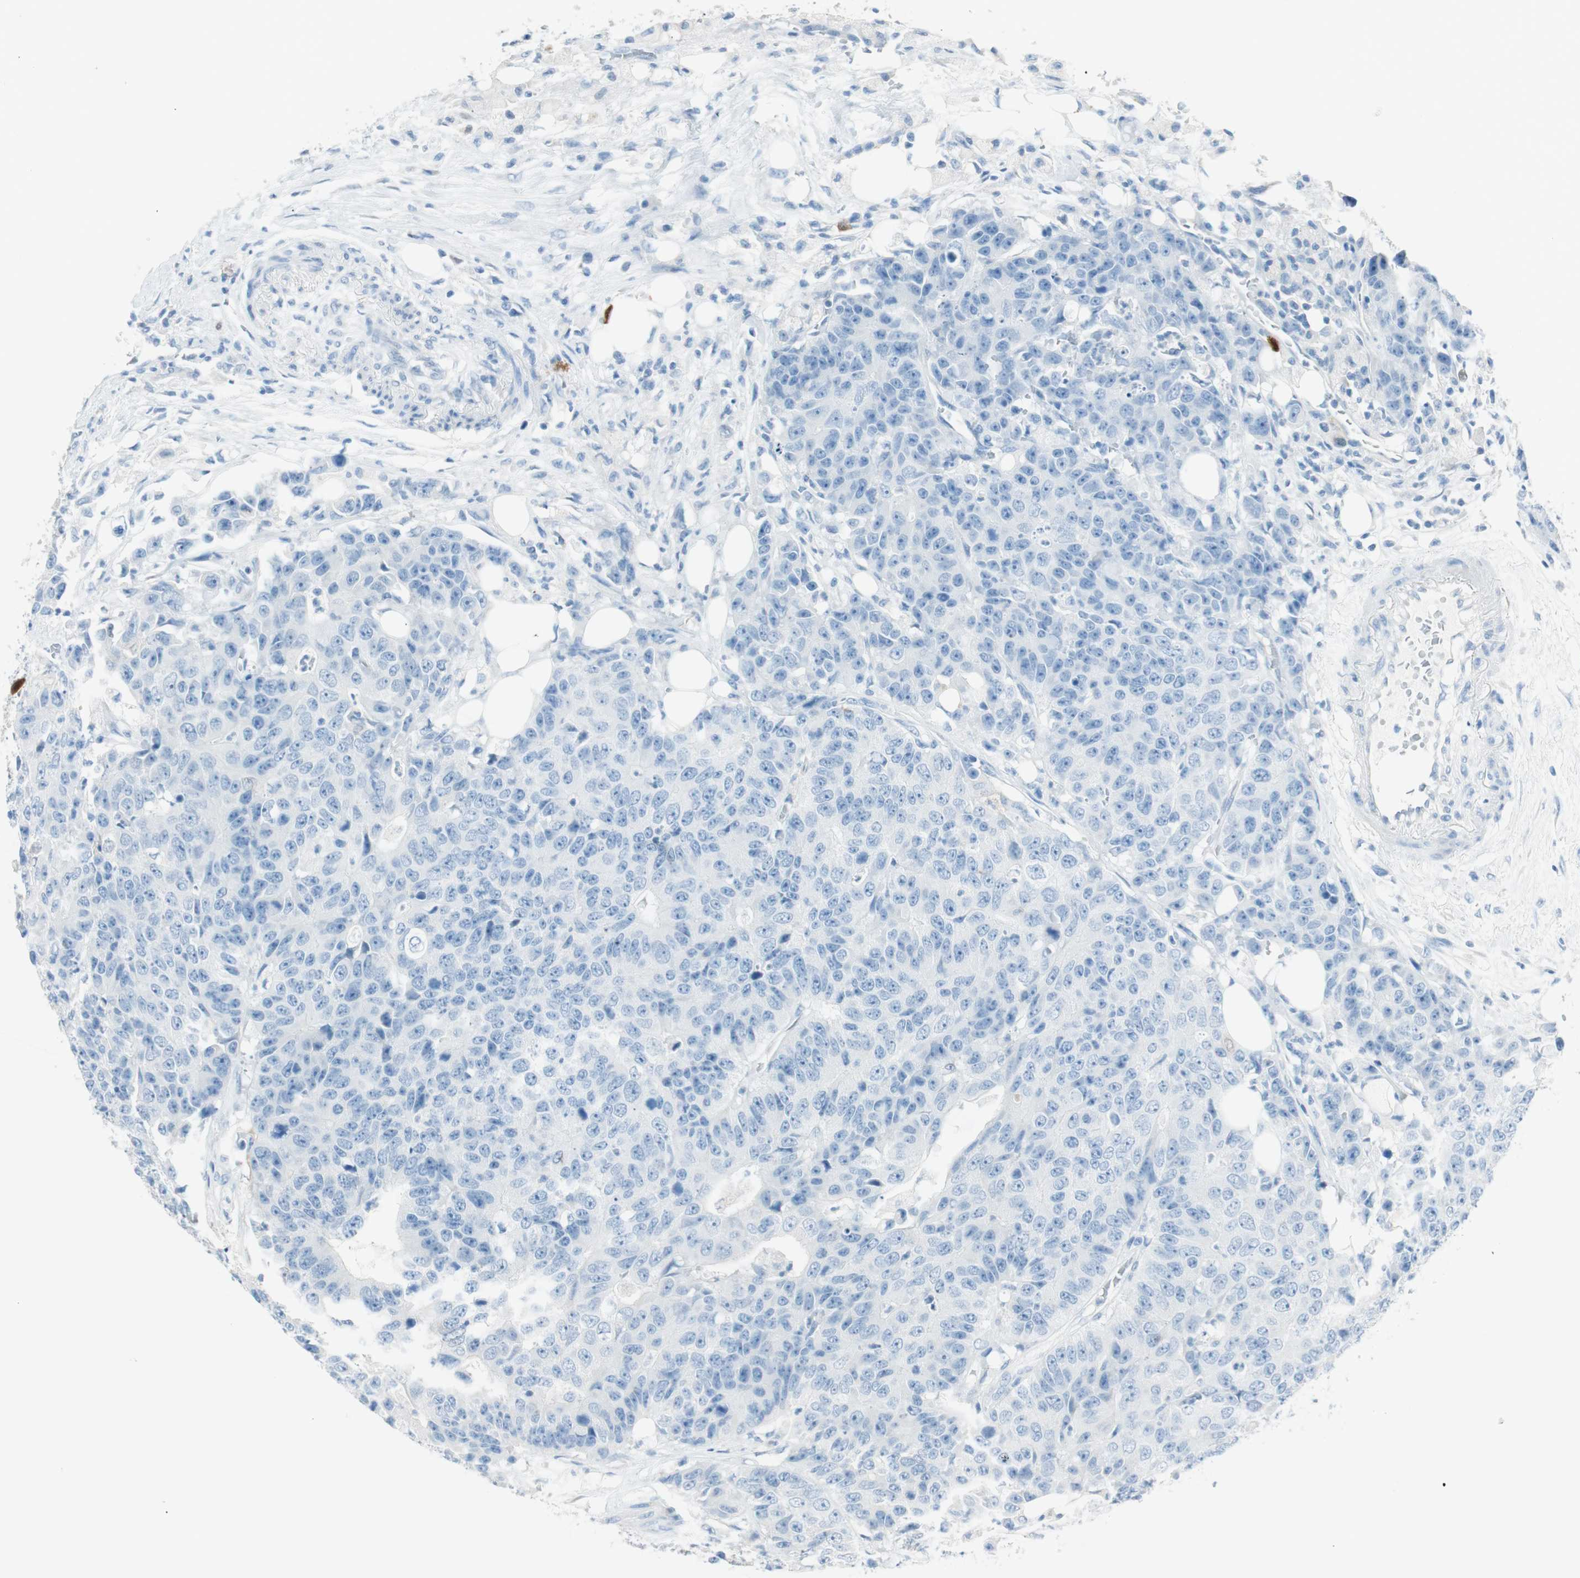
{"staining": {"intensity": "negative", "quantity": "none", "location": "none"}, "tissue": "colorectal cancer", "cell_type": "Tumor cells", "image_type": "cancer", "snomed": [{"axis": "morphology", "description": "Adenocarcinoma, NOS"}, {"axis": "topography", "description": "Colon"}], "caption": "IHC of human colorectal adenocarcinoma demonstrates no positivity in tumor cells.", "gene": "HPGD", "patient": {"sex": "female", "age": 86}}